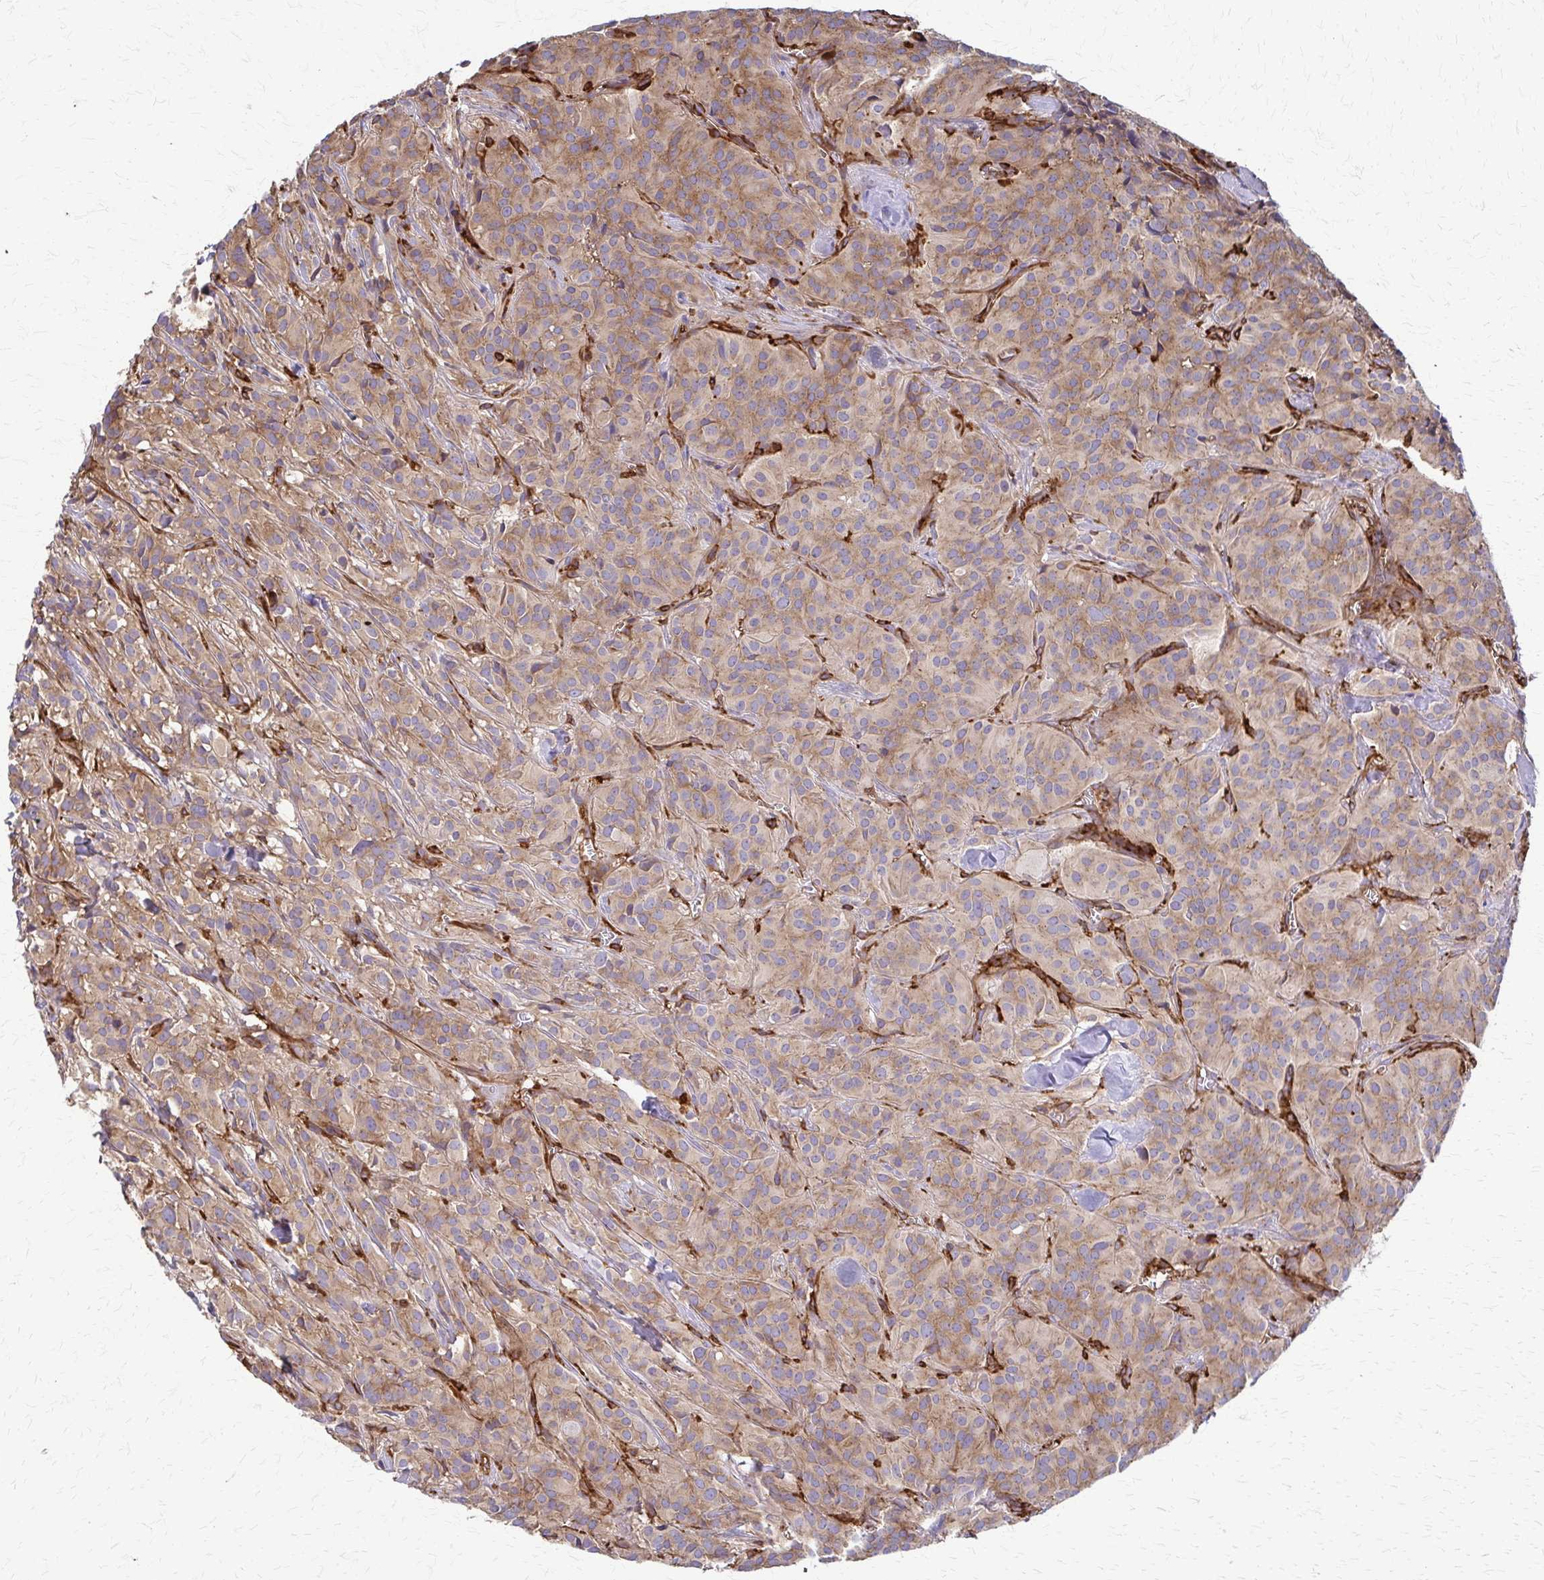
{"staining": {"intensity": "moderate", "quantity": ">75%", "location": "cytoplasmic/membranous"}, "tissue": "glioma", "cell_type": "Tumor cells", "image_type": "cancer", "snomed": [{"axis": "morphology", "description": "Glioma, malignant, Low grade"}, {"axis": "topography", "description": "Brain"}], "caption": "Immunohistochemical staining of glioma demonstrates medium levels of moderate cytoplasmic/membranous protein staining in approximately >75% of tumor cells.", "gene": "WASF2", "patient": {"sex": "male", "age": 42}}